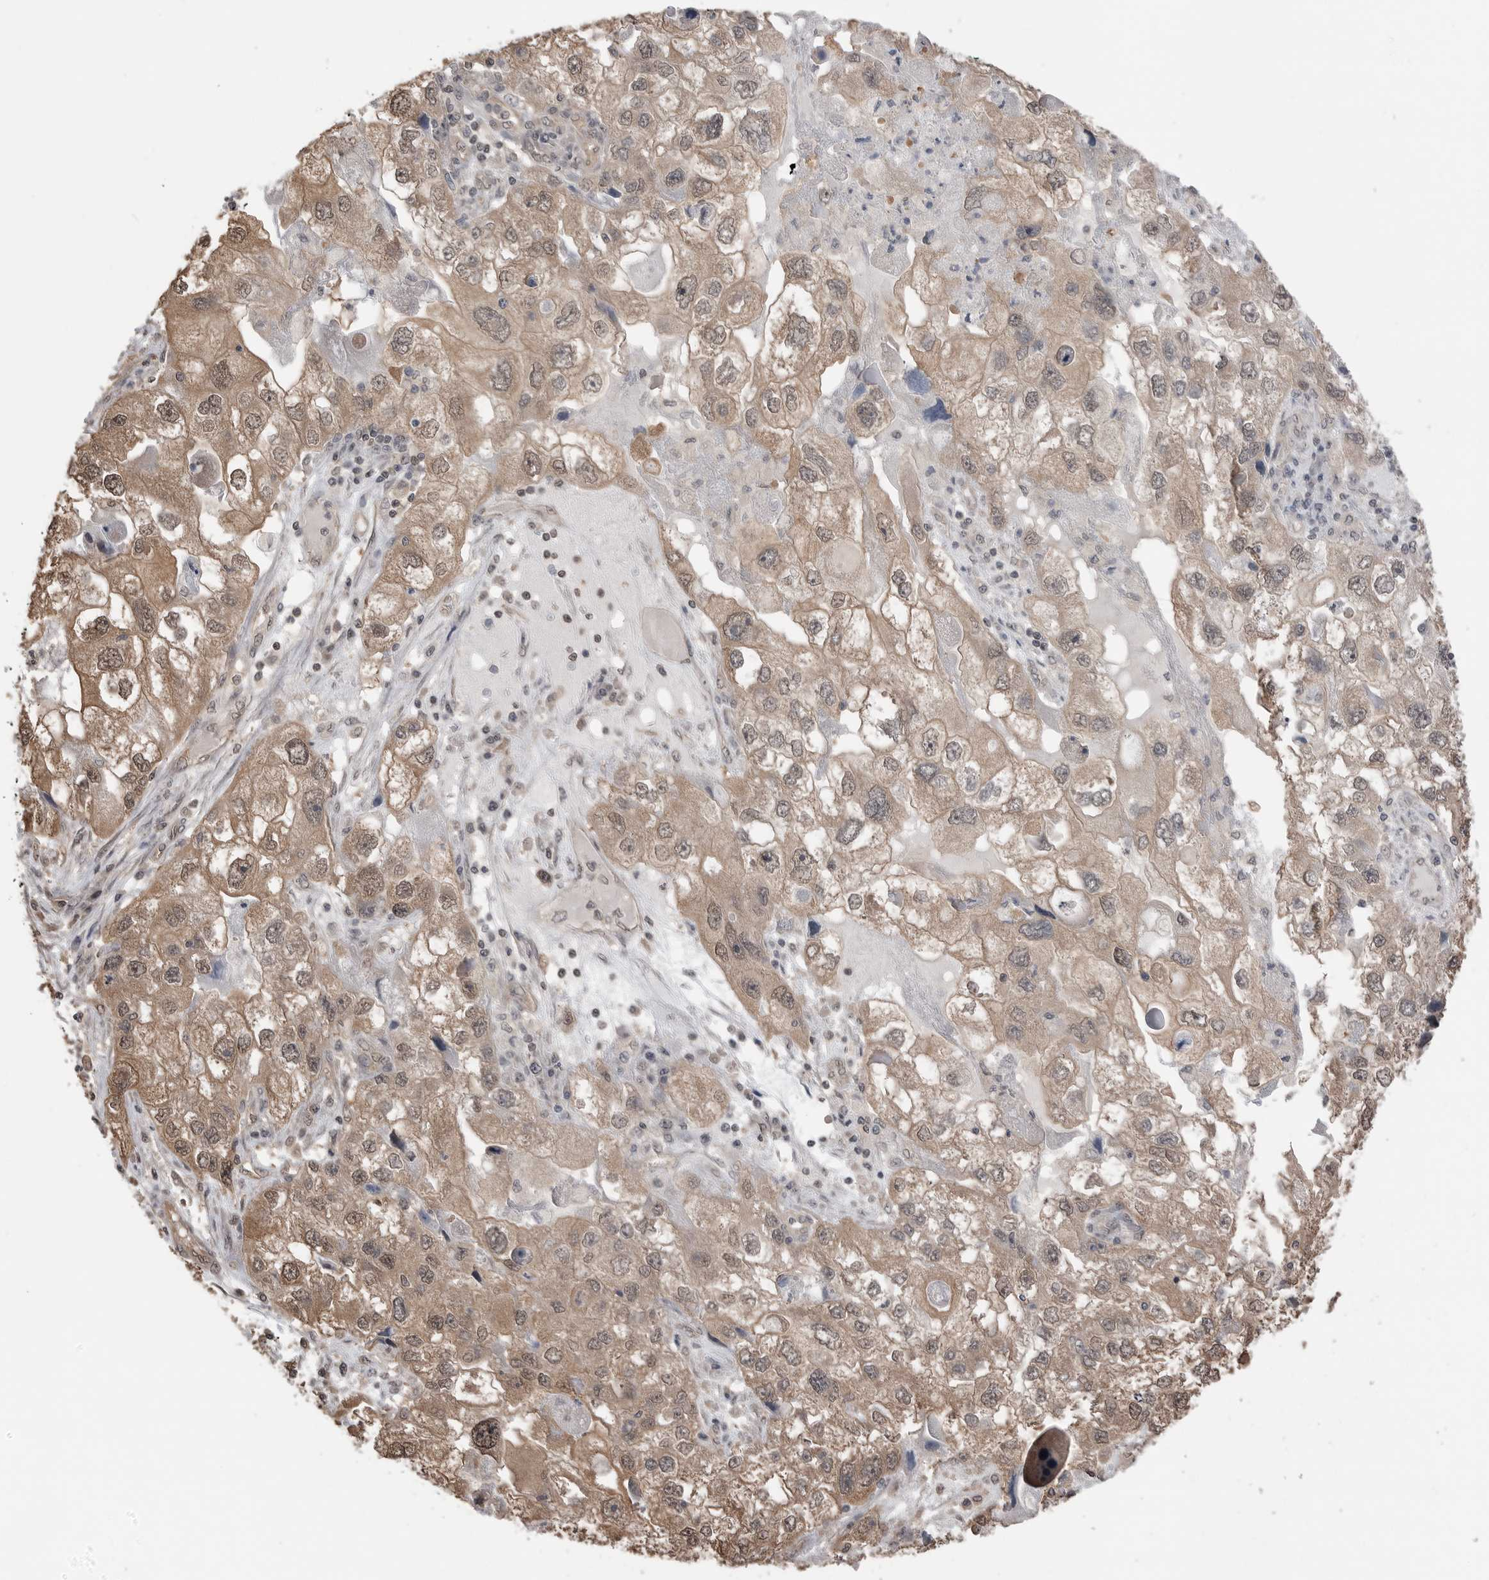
{"staining": {"intensity": "weak", "quantity": ">75%", "location": "cytoplasmic/membranous,nuclear"}, "tissue": "endometrial cancer", "cell_type": "Tumor cells", "image_type": "cancer", "snomed": [{"axis": "morphology", "description": "Adenocarcinoma, NOS"}, {"axis": "topography", "description": "Endometrium"}], "caption": "Immunohistochemistry (DAB) staining of adenocarcinoma (endometrial) shows weak cytoplasmic/membranous and nuclear protein expression in approximately >75% of tumor cells.", "gene": "PEAK1", "patient": {"sex": "female", "age": 49}}